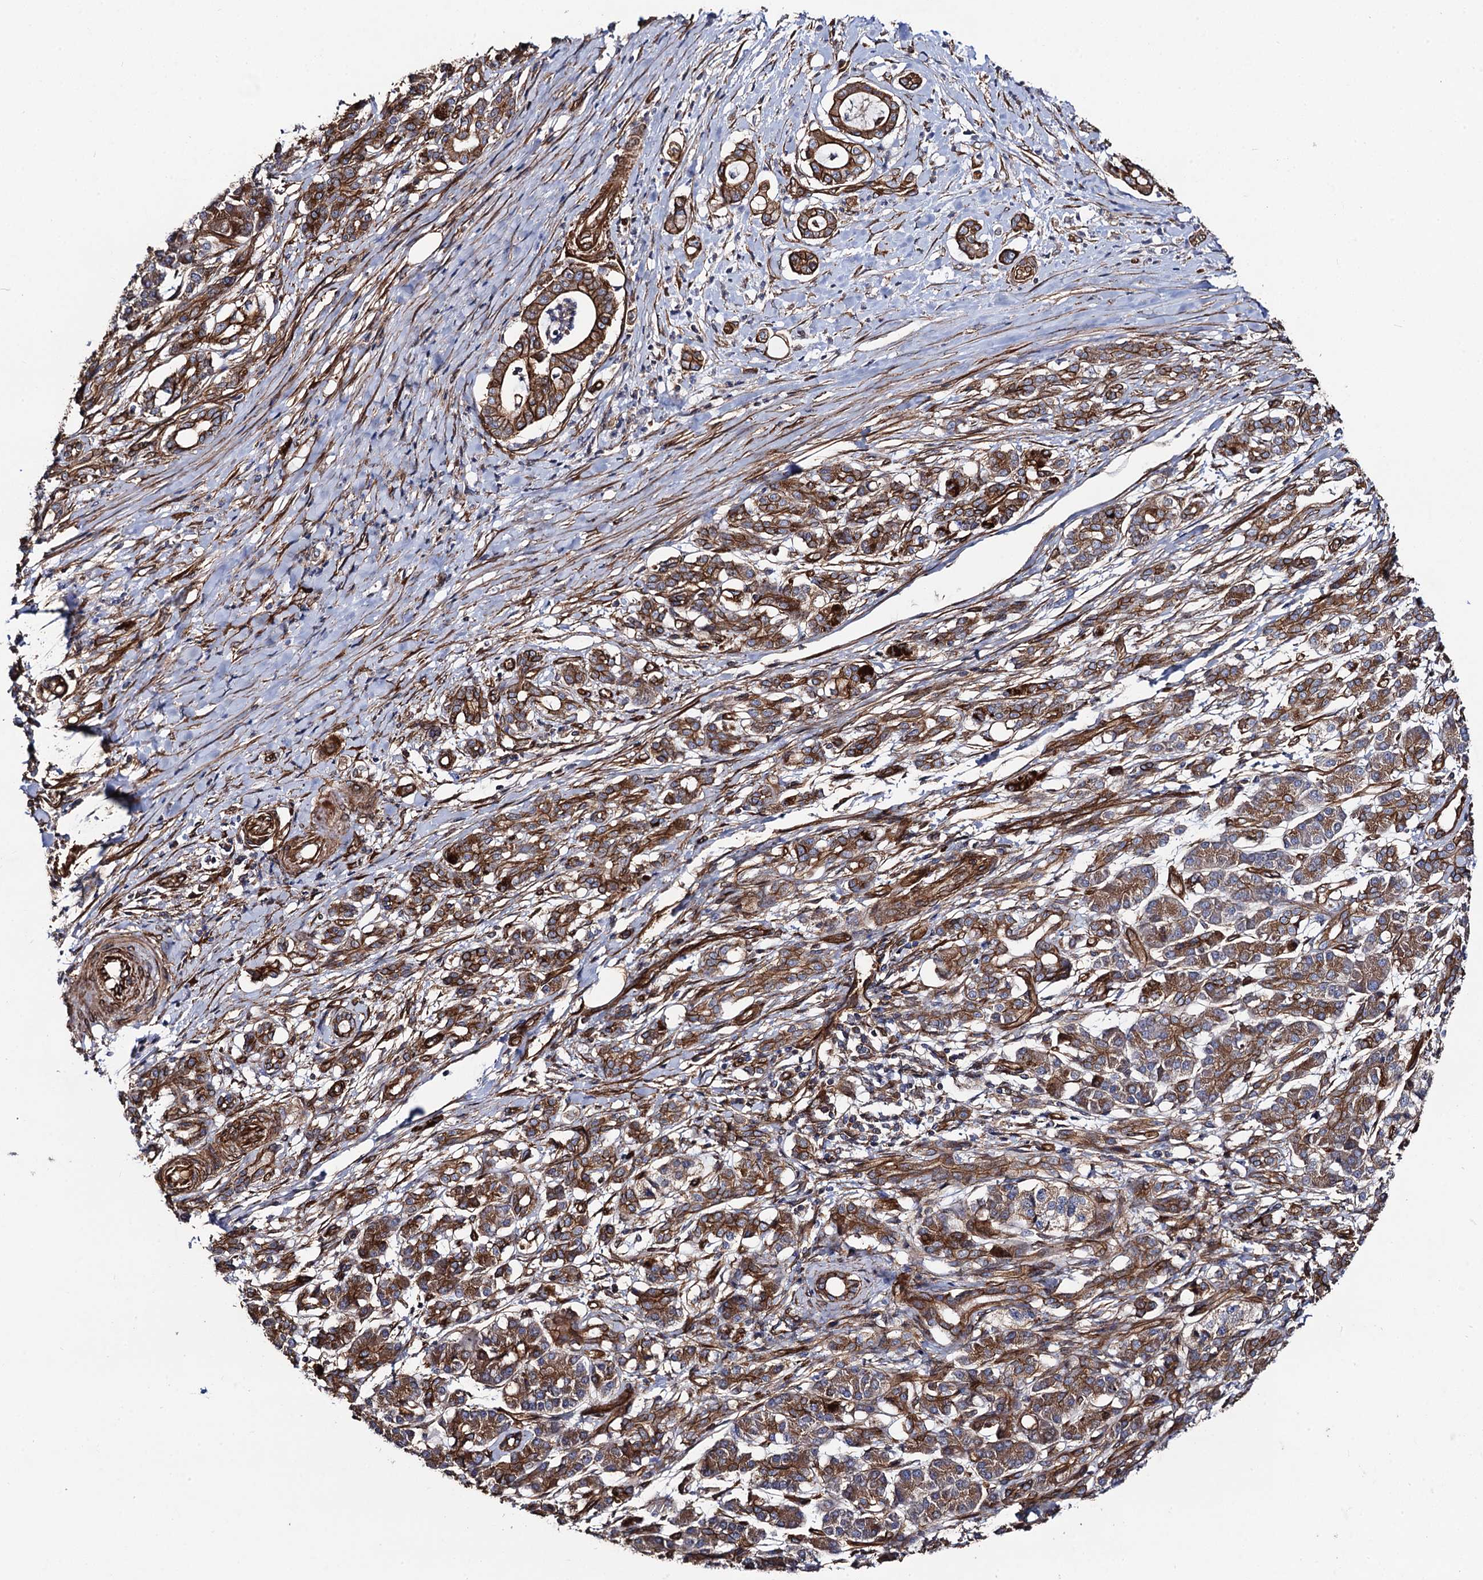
{"staining": {"intensity": "strong", "quantity": ">75%", "location": "cytoplasmic/membranous"}, "tissue": "pancreatic cancer", "cell_type": "Tumor cells", "image_type": "cancer", "snomed": [{"axis": "morphology", "description": "Adenocarcinoma, NOS"}, {"axis": "topography", "description": "Pancreas"}], "caption": "A histopathology image showing strong cytoplasmic/membranous expression in about >75% of tumor cells in pancreatic cancer, as visualized by brown immunohistochemical staining.", "gene": "CIP2A", "patient": {"sex": "female", "age": 55}}